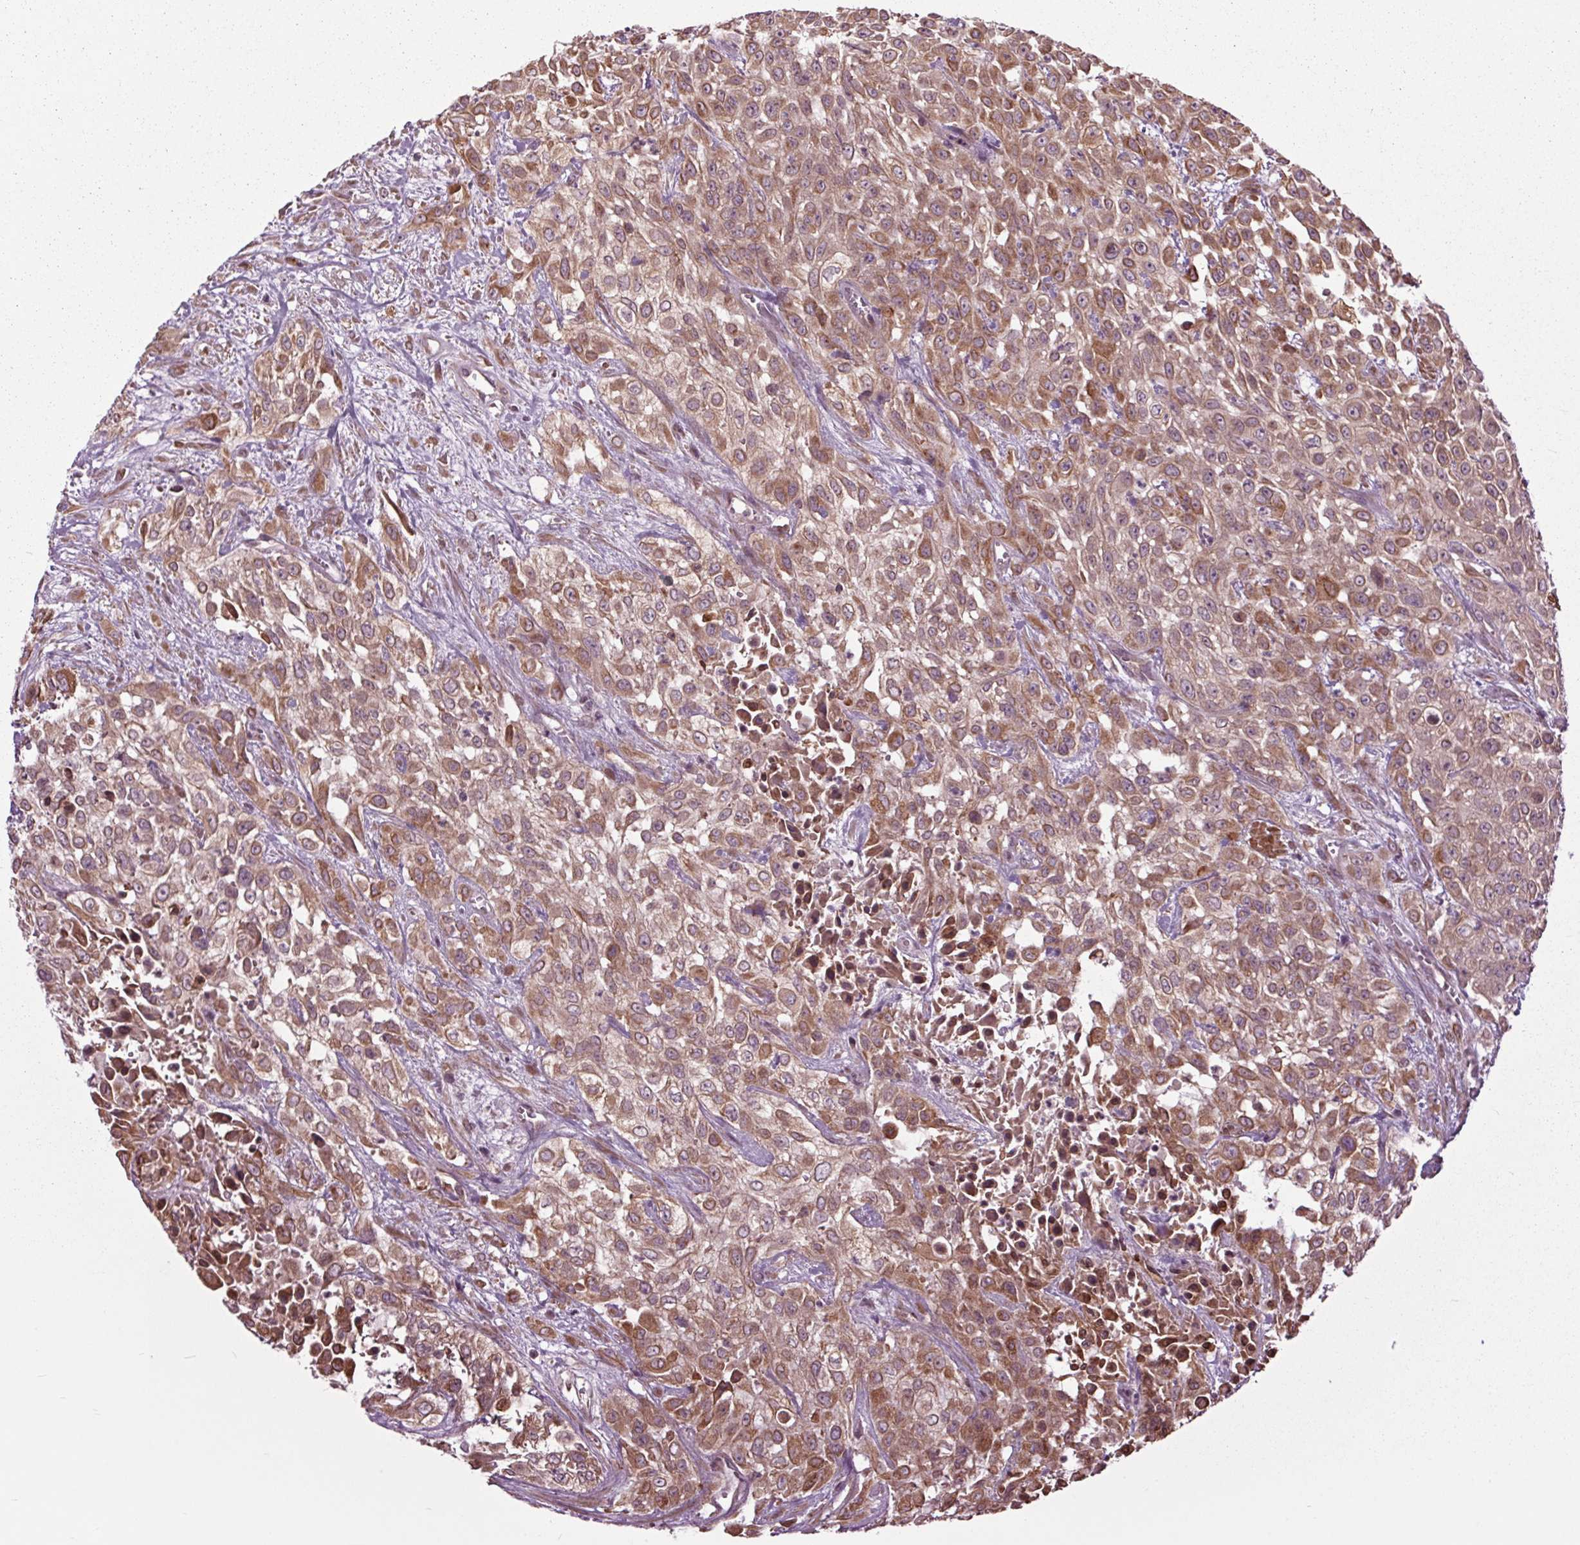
{"staining": {"intensity": "moderate", "quantity": ">75%", "location": "cytoplasmic/membranous"}, "tissue": "urothelial cancer", "cell_type": "Tumor cells", "image_type": "cancer", "snomed": [{"axis": "morphology", "description": "Urothelial carcinoma, High grade"}, {"axis": "topography", "description": "Urinary bladder"}], "caption": "DAB immunohistochemical staining of urothelial cancer displays moderate cytoplasmic/membranous protein staining in approximately >75% of tumor cells. Immunohistochemistry (ihc) stains the protein of interest in brown and the nuclei are stained blue.", "gene": "HAUS5", "patient": {"sex": "male", "age": 57}}